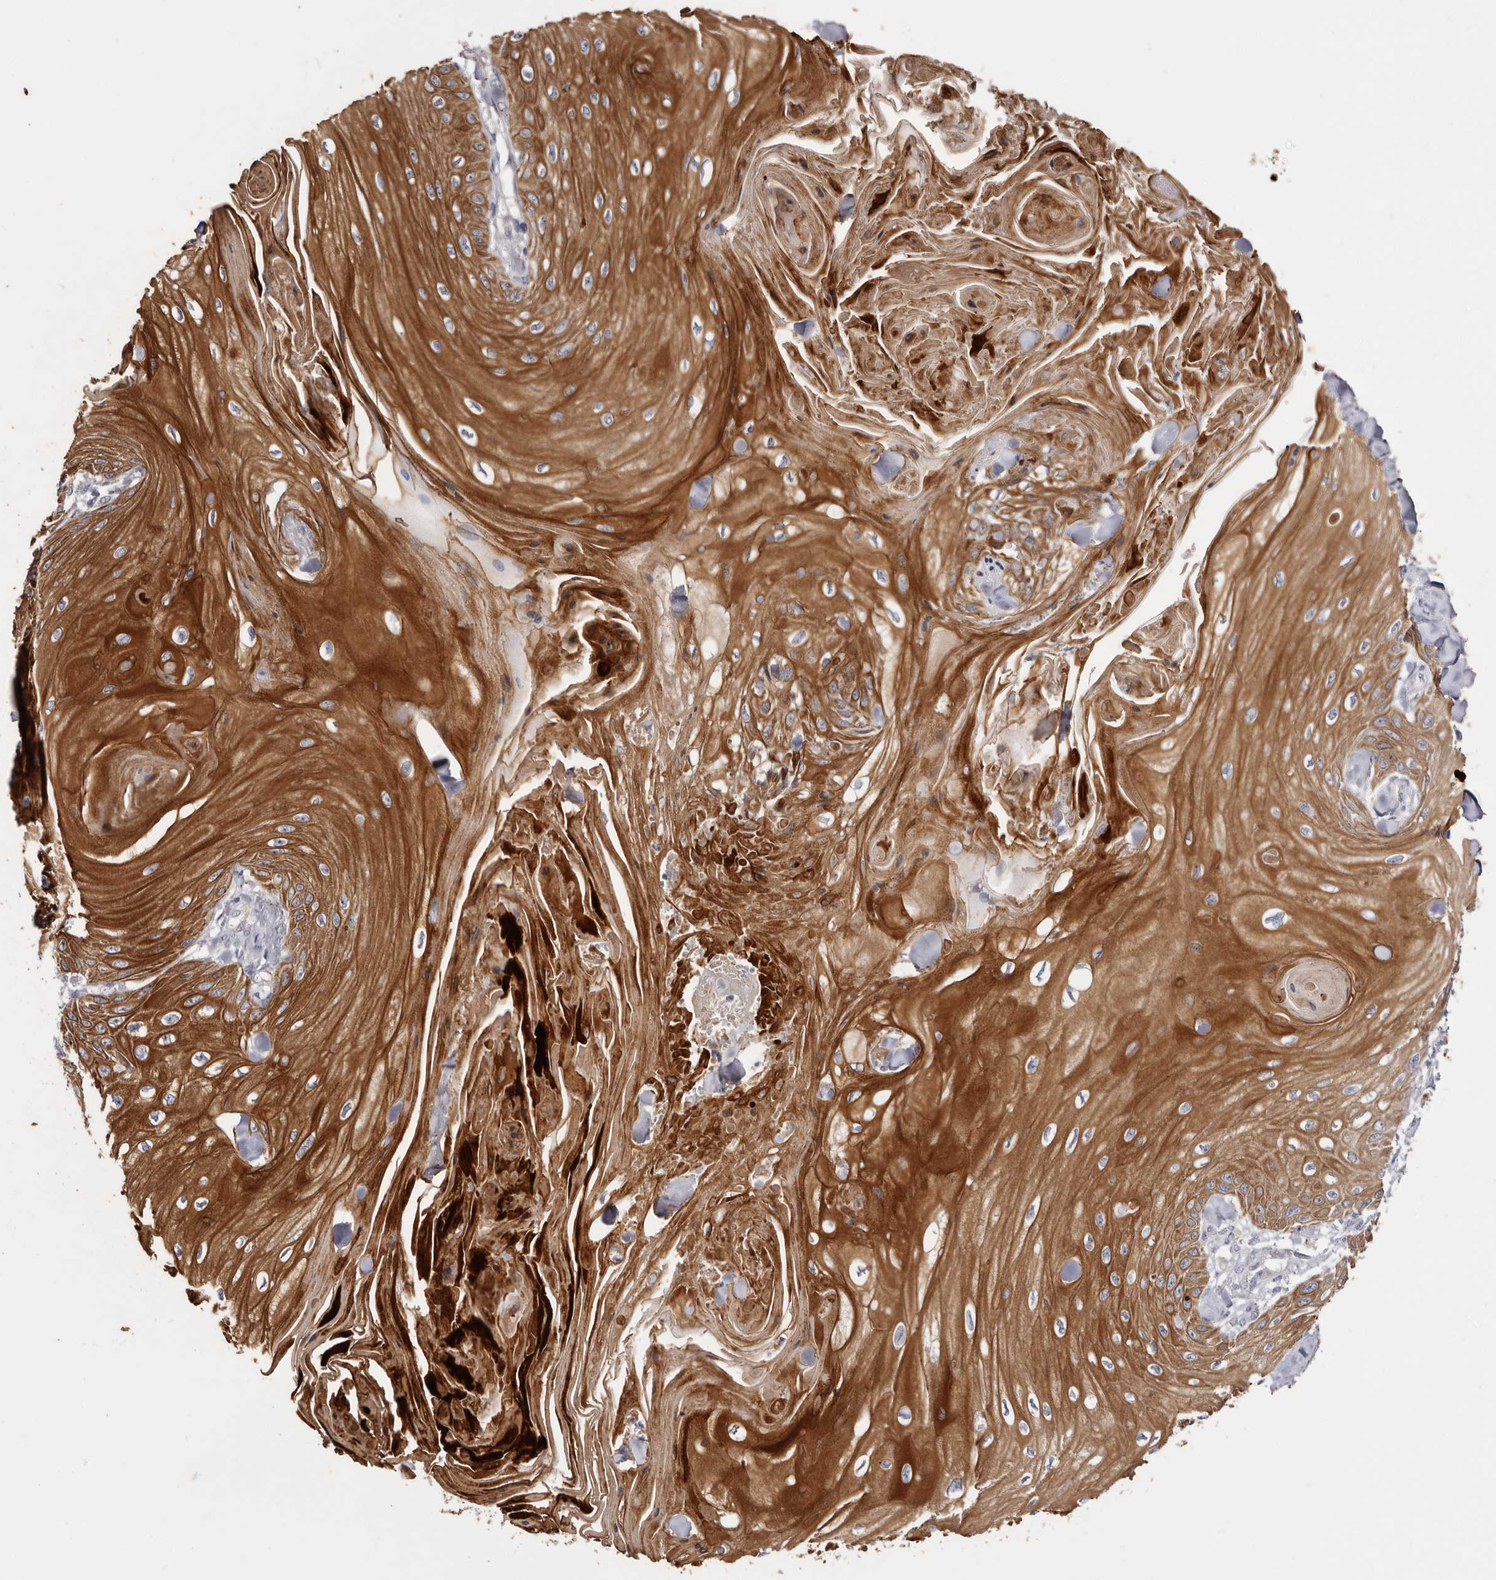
{"staining": {"intensity": "moderate", "quantity": ">75%", "location": "cytoplasmic/membranous"}, "tissue": "skin cancer", "cell_type": "Tumor cells", "image_type": "cancer", "snomed": [{"axis": "morphology", "description": "Squamous cell carcinoma, NOS"}, {"axis": "topography", "description": "Skin"}], "caption": "DAB (3,3'-diaminobenzidine) immunohistochemical staining of human skin cancer (squamous cell carcinoma) displays moderate cytoplasmic/membranous protein staining in about >75% of tumor cells.", "gene": "STK16", "patient": {"sex": "male", "age": 74}}